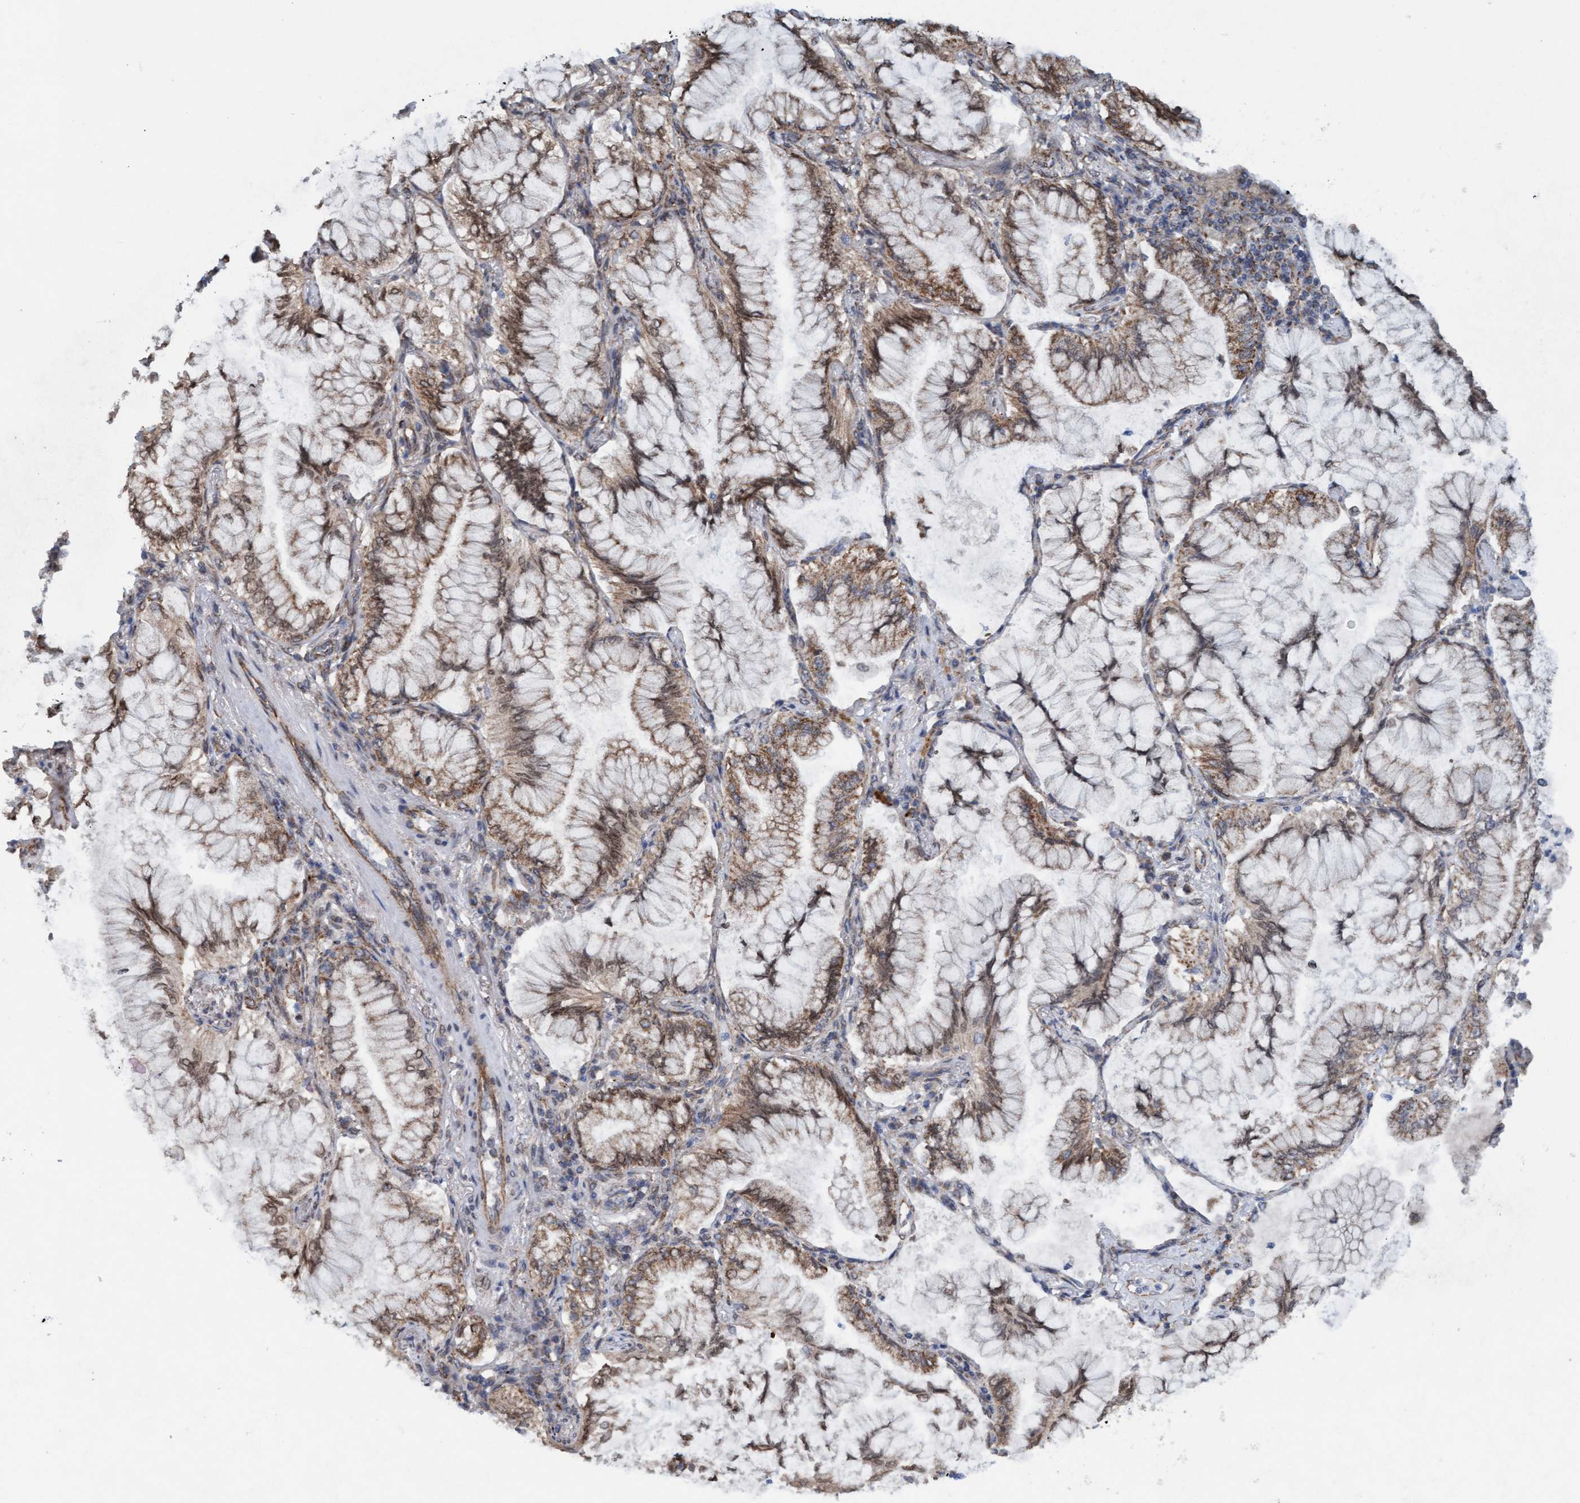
{"staining": {"intensity": "moderate", "quantity": ">75%", "location": "cytoplasmic/membranous"}, "tissue": "lung cancer", "cell_type": "Tumor cells", "image_type": "cancer", "snomed": [{"axis": "morphology", "description": "Adenocarcinoma, NOS"}, {"axis": "topography", "description": "Lung"}], "caption": "The image demonstrates a brown stain indicating the presence of a protein in the cytoplasmic/membranous of tumor cells in adenocarcinoma (lung).", "gene": "MRPS23", "patient": {"sex": "female", "age": 70}}